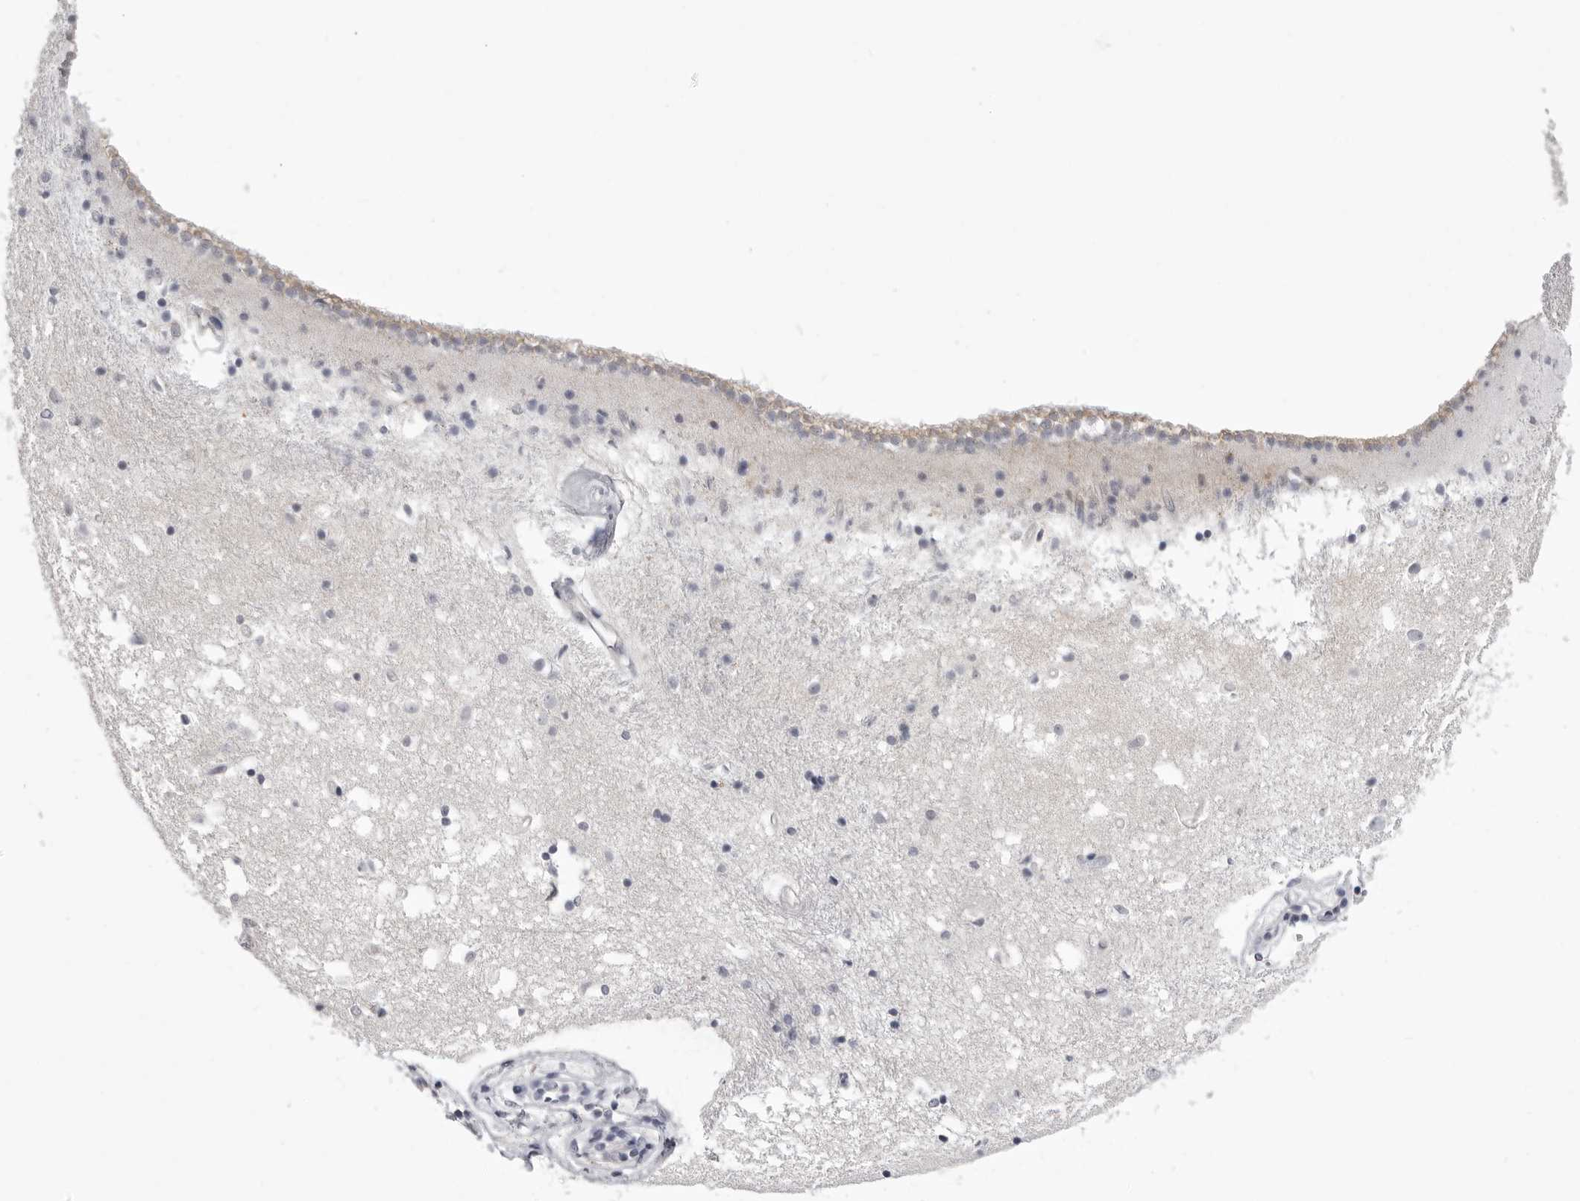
{"staining": {"intensity": "negative", "quantity": "none", "location": "none"}, "tissue": "caudate", "cell_type": "Glial cells", "image_type": "normal", "snomed": [{"axis": "morphology", "description": "Normal tissue, NOS"}, {"axis": "topography", "description": "Lateral ventricle wall"}], "caption": "A high-resolution micrograph shows immunohistochemistry staining of benign caudate, which demonstrates no significant staining in glial cells.", "gene": "TUFM", "patient": {"sex": "male", "age": 45}}